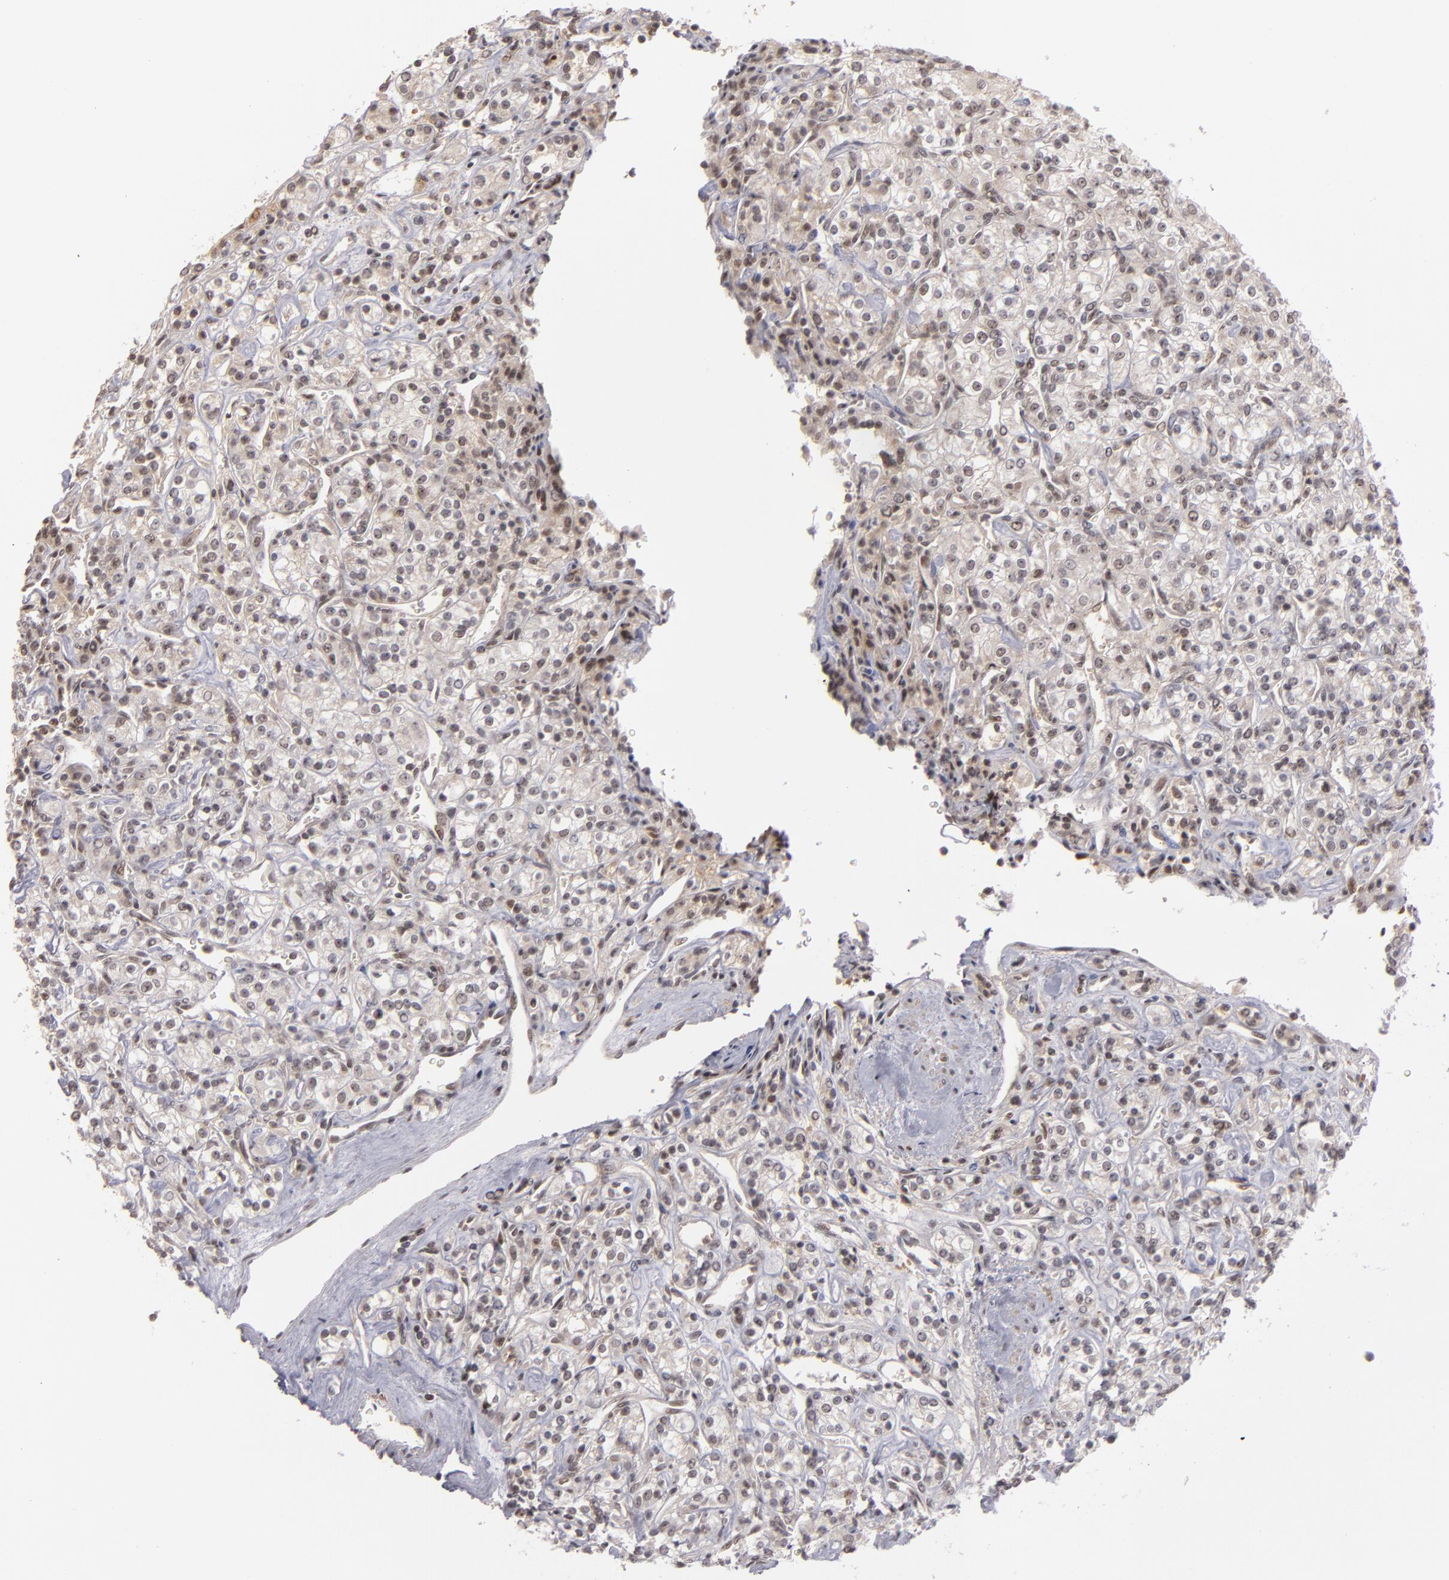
{"staining": {"intensity": "weak", "quantity": "<25%", "location": "nuclear"}, "tissue": "renal cancer", "cell_type": "Tumor cells", "image_type": "cancer", "snomed": [{"axis": "morphology", "description": "Adenocarcinoma, NOS"}, {"axis": "topography", "description": "Kidney"}], "caption": "Human renal adenocarcinoma stained for a protein using IHC shows no positivity in tumor cells.", "gene": "ZNF234", "patient": {"sex": "male", "age": 77}}